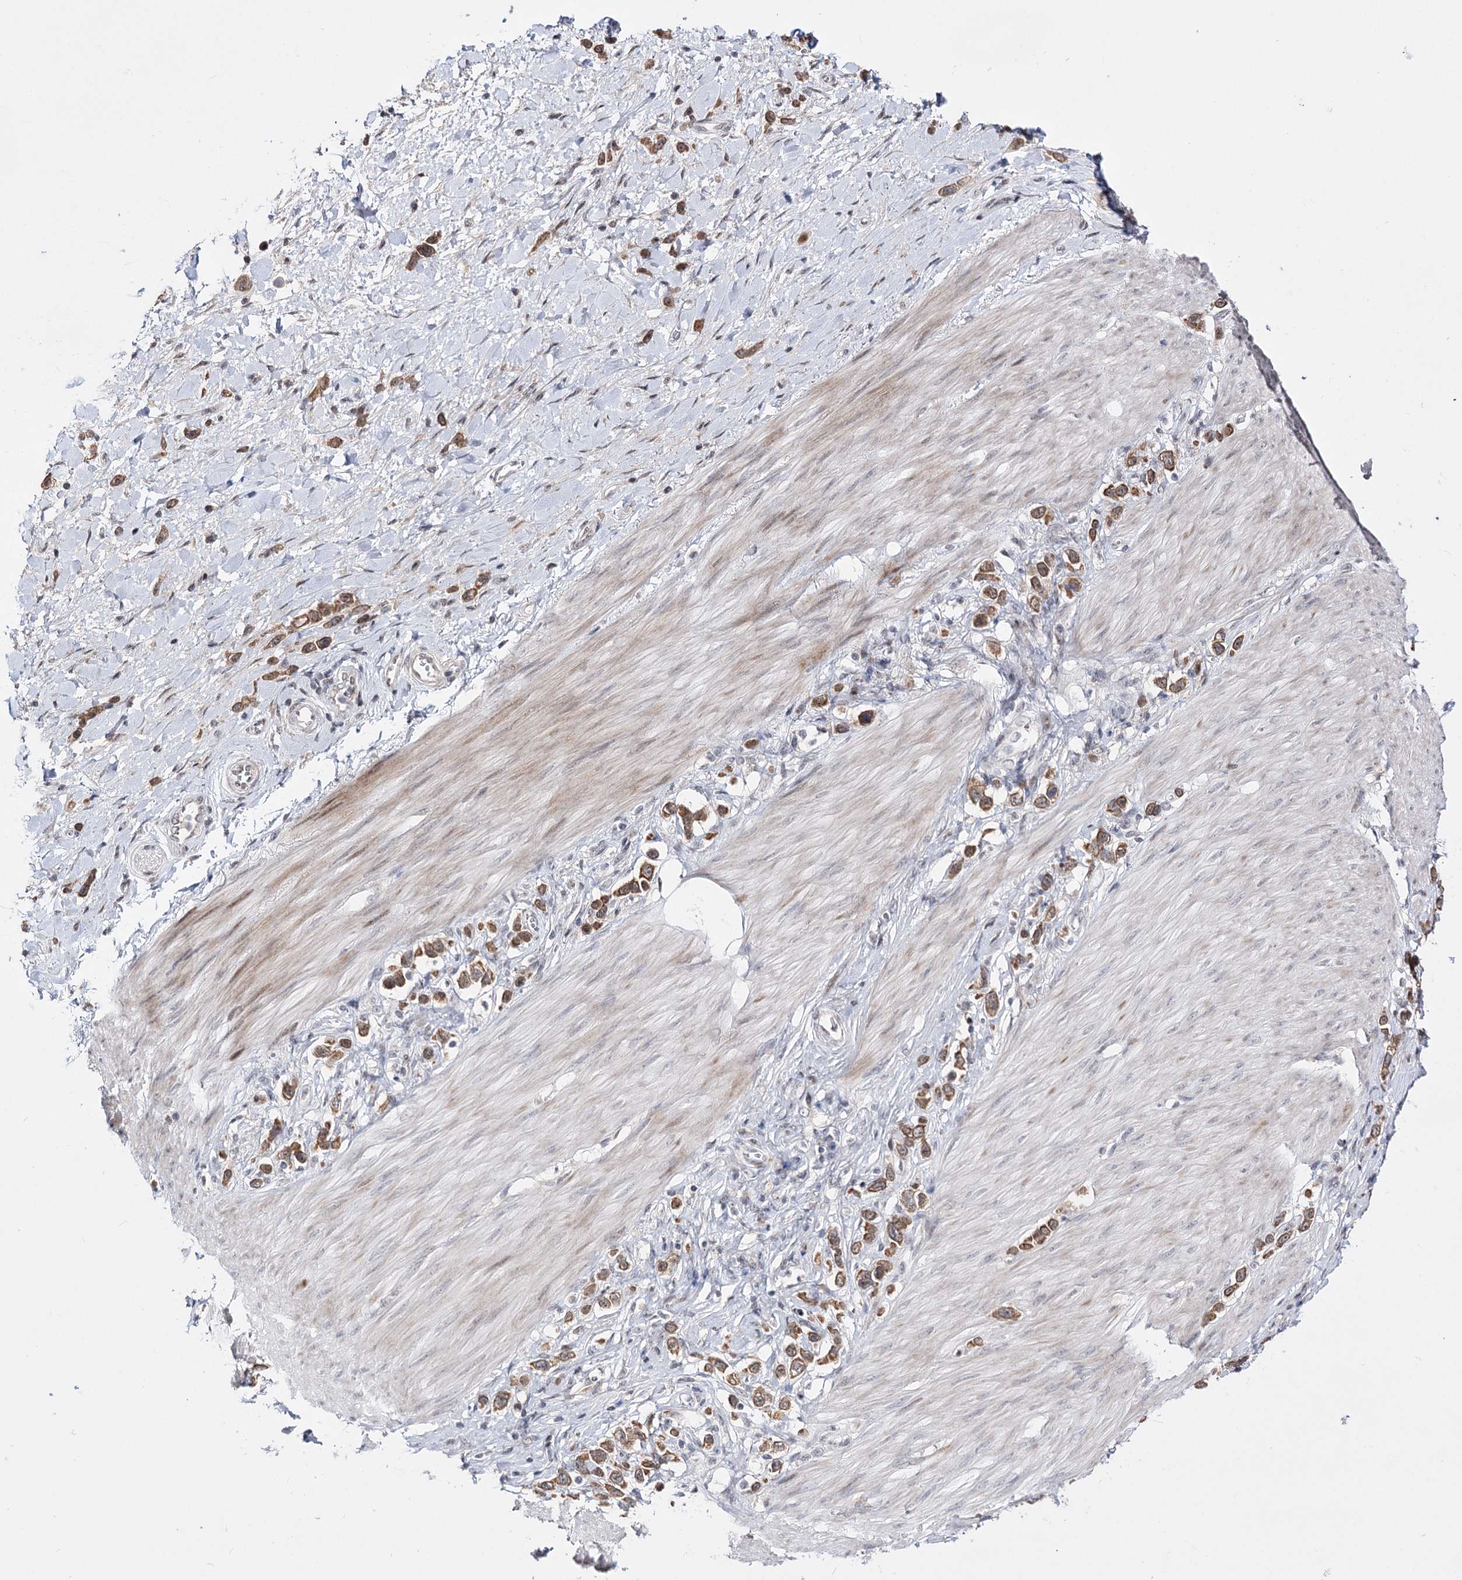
{"staining": {"intensity": "moderate", "quantity": ">75%", "location": "cytoplasmic/membranous"}, "tissue": "stomach cancer", "cell_type": "Tumor cells", "image_type": "cancer", "snomed": [{"axis": "morphology", "description": "Normal tissue, NOS"}, {"axis": "morphology", "description": "Adenocarcinoma, NOS"}, {"axis": "topography", "description": "Stomach, upper"}, {"axis": "topography", "description": "Stomach"}], "caption": "Immunohistochemistry (DAB) staining of stomach cancer (adenocarcinoma) displays moderate cytoplasmic/membranous protein positivity in approximately >75% of tumor cells.", "gene": "STOX1", "patient": {"sex": "female", "age": 65}}